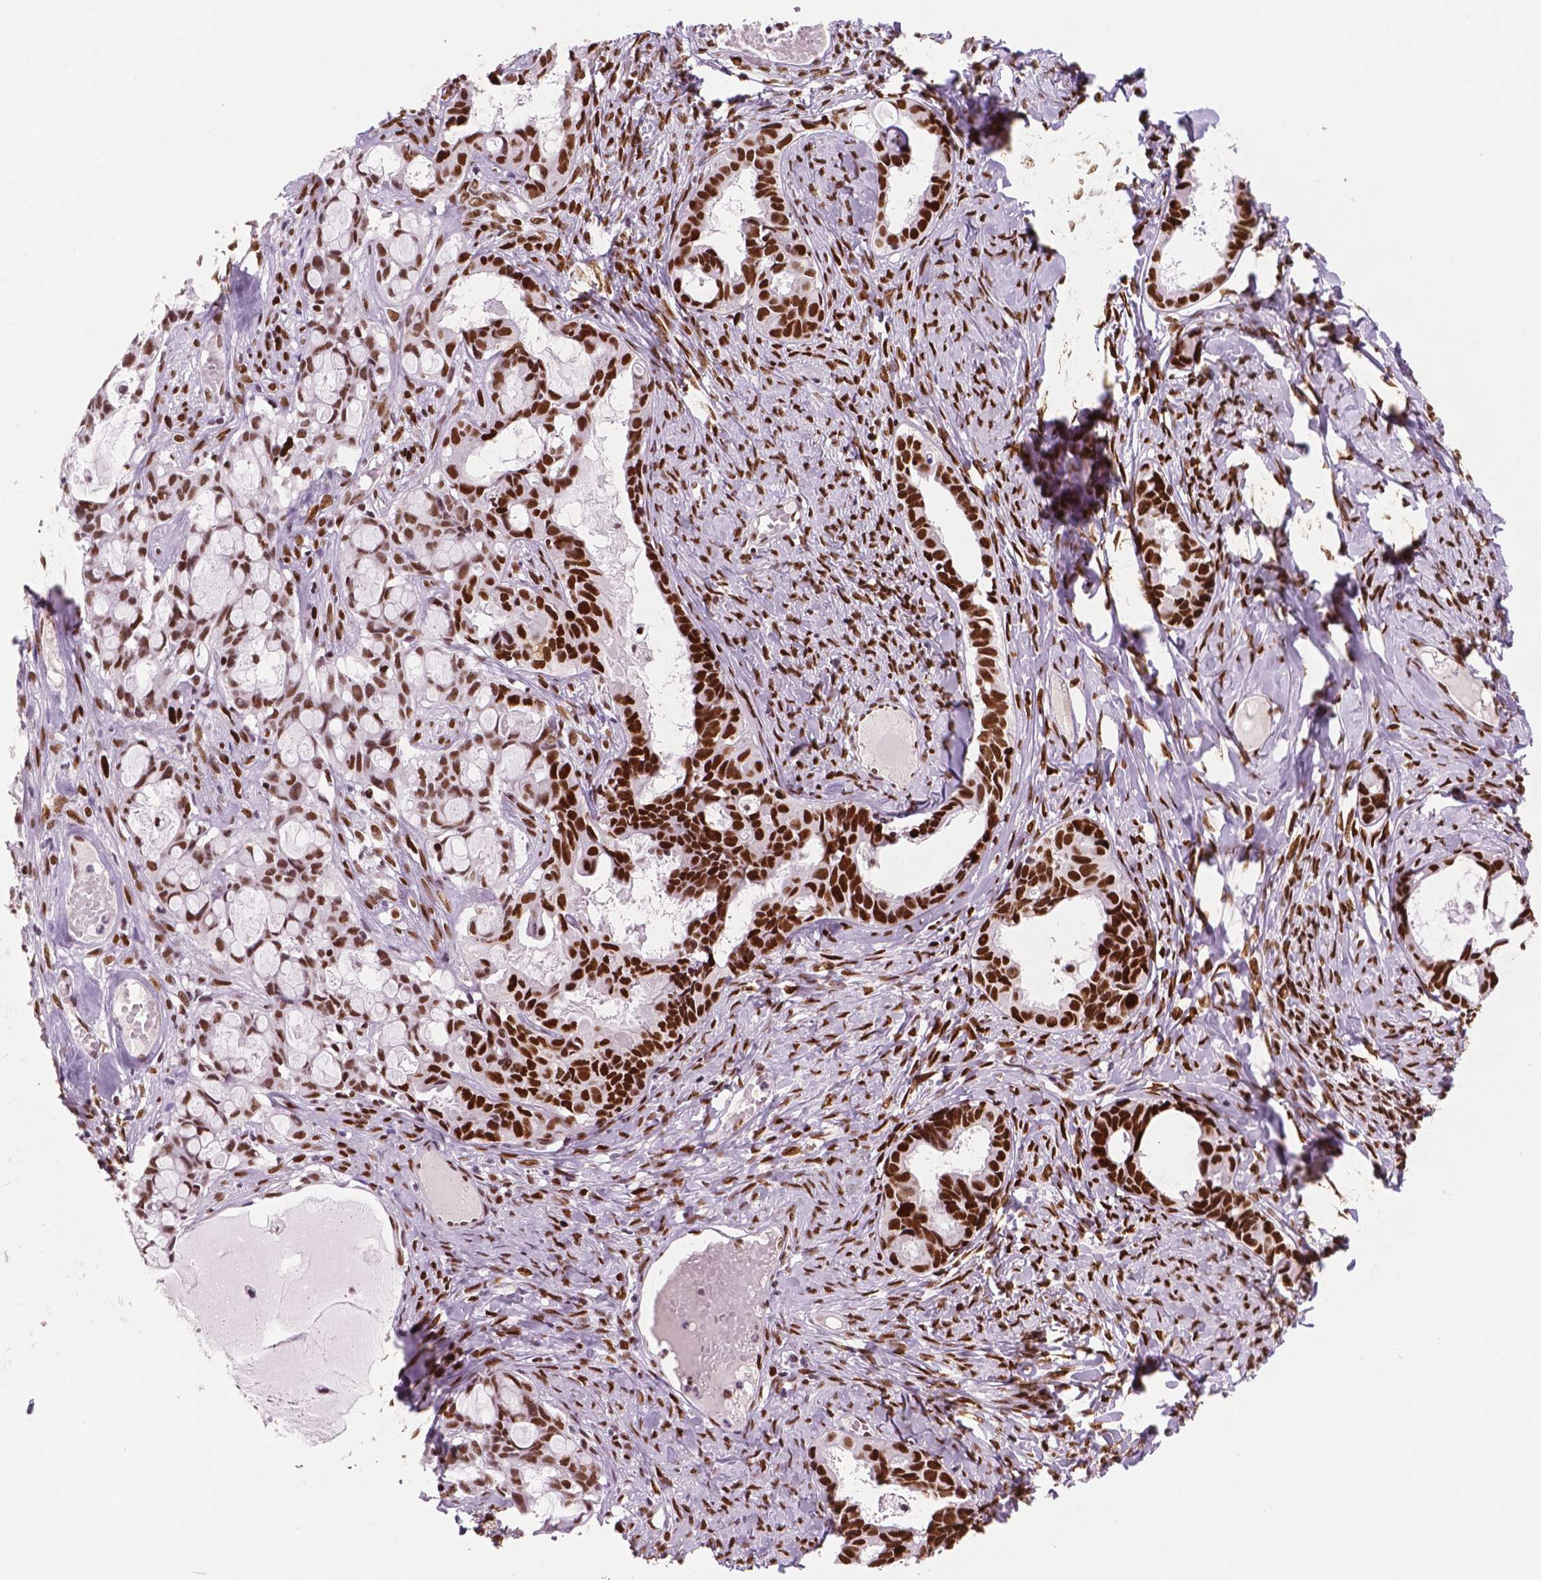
{"staining": {"intensity": "strong", "quantity": ">75%", "location": "nuclear"}, "tissue": "ovarian cancer", "cell_type": "Tumor cells", "image_type": "cancer", "snomed": [{"axis": "morphology", "description": "Cystadenocarcinoma, serous, NOS"}, {"axis": "topography", "description": "Ovary"}], "caption": "A brown stain highlights strong nuclear expression of a protein in ovarian cancer tumor cells.", "gene": "MSH6", "patient": {"sex": "female", "age": 69}}